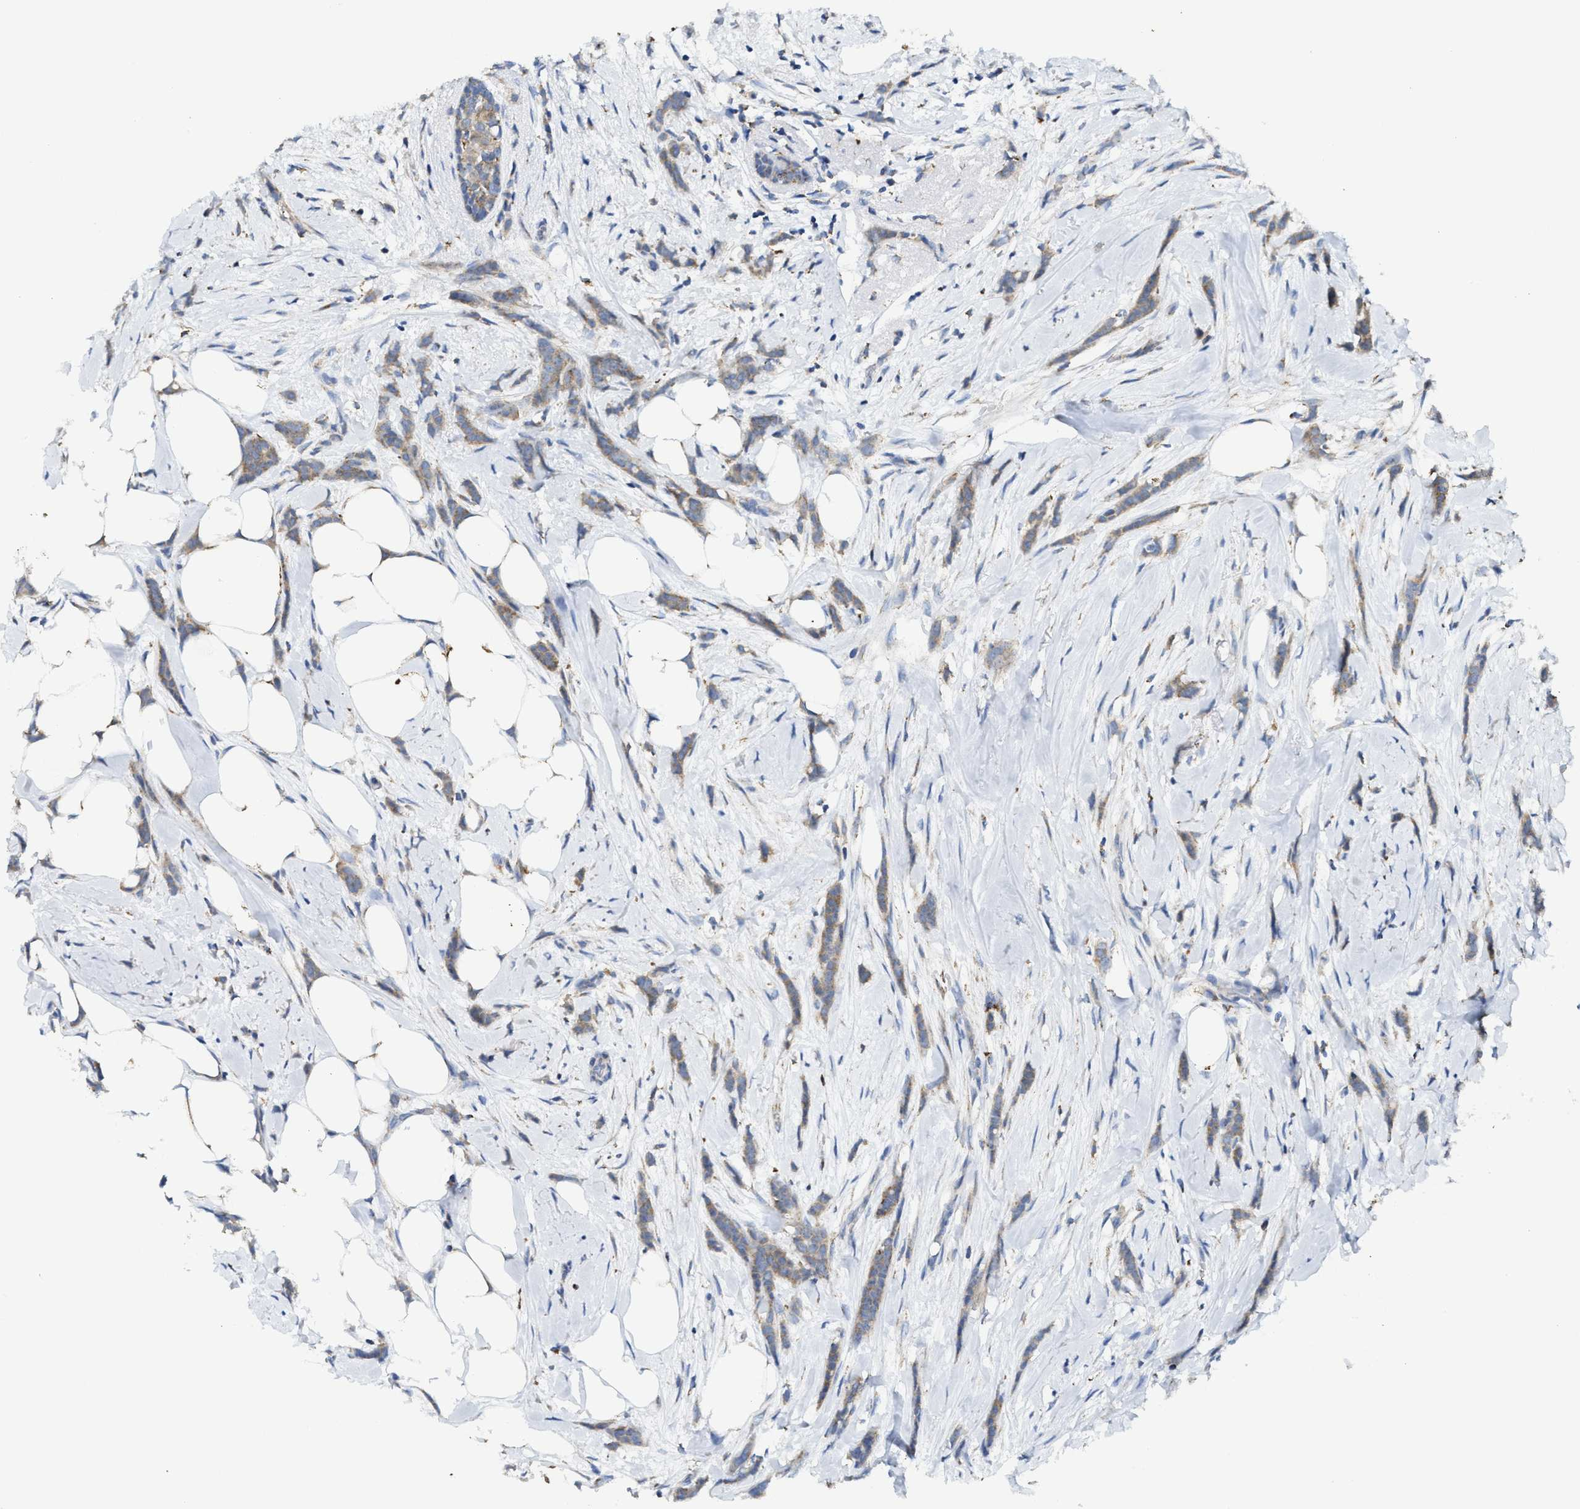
{"staining": {"intensity": "weak", "quantity": ">75%", "location": "cytoplasmic/membranous"}, "tissue": "breast cancer", "cell_type": "Tumor cells", "image_type": "cancer", "snomed": [{"axis": "morphology", "description": "Lobular carcinoma, in situ"}, {"axis": "morphology", "description": "Lobular carcinoma"}, {"axis": "topography", "description": "Breast"}], "caption": "Immunohistochemistry of human breast cancer demonstrates low levels of weak cytoplasmic/membranous expression in about >75% of tumor cells.", "gene": "GATD3", "patient": {"sex": "female", "age": 41}}